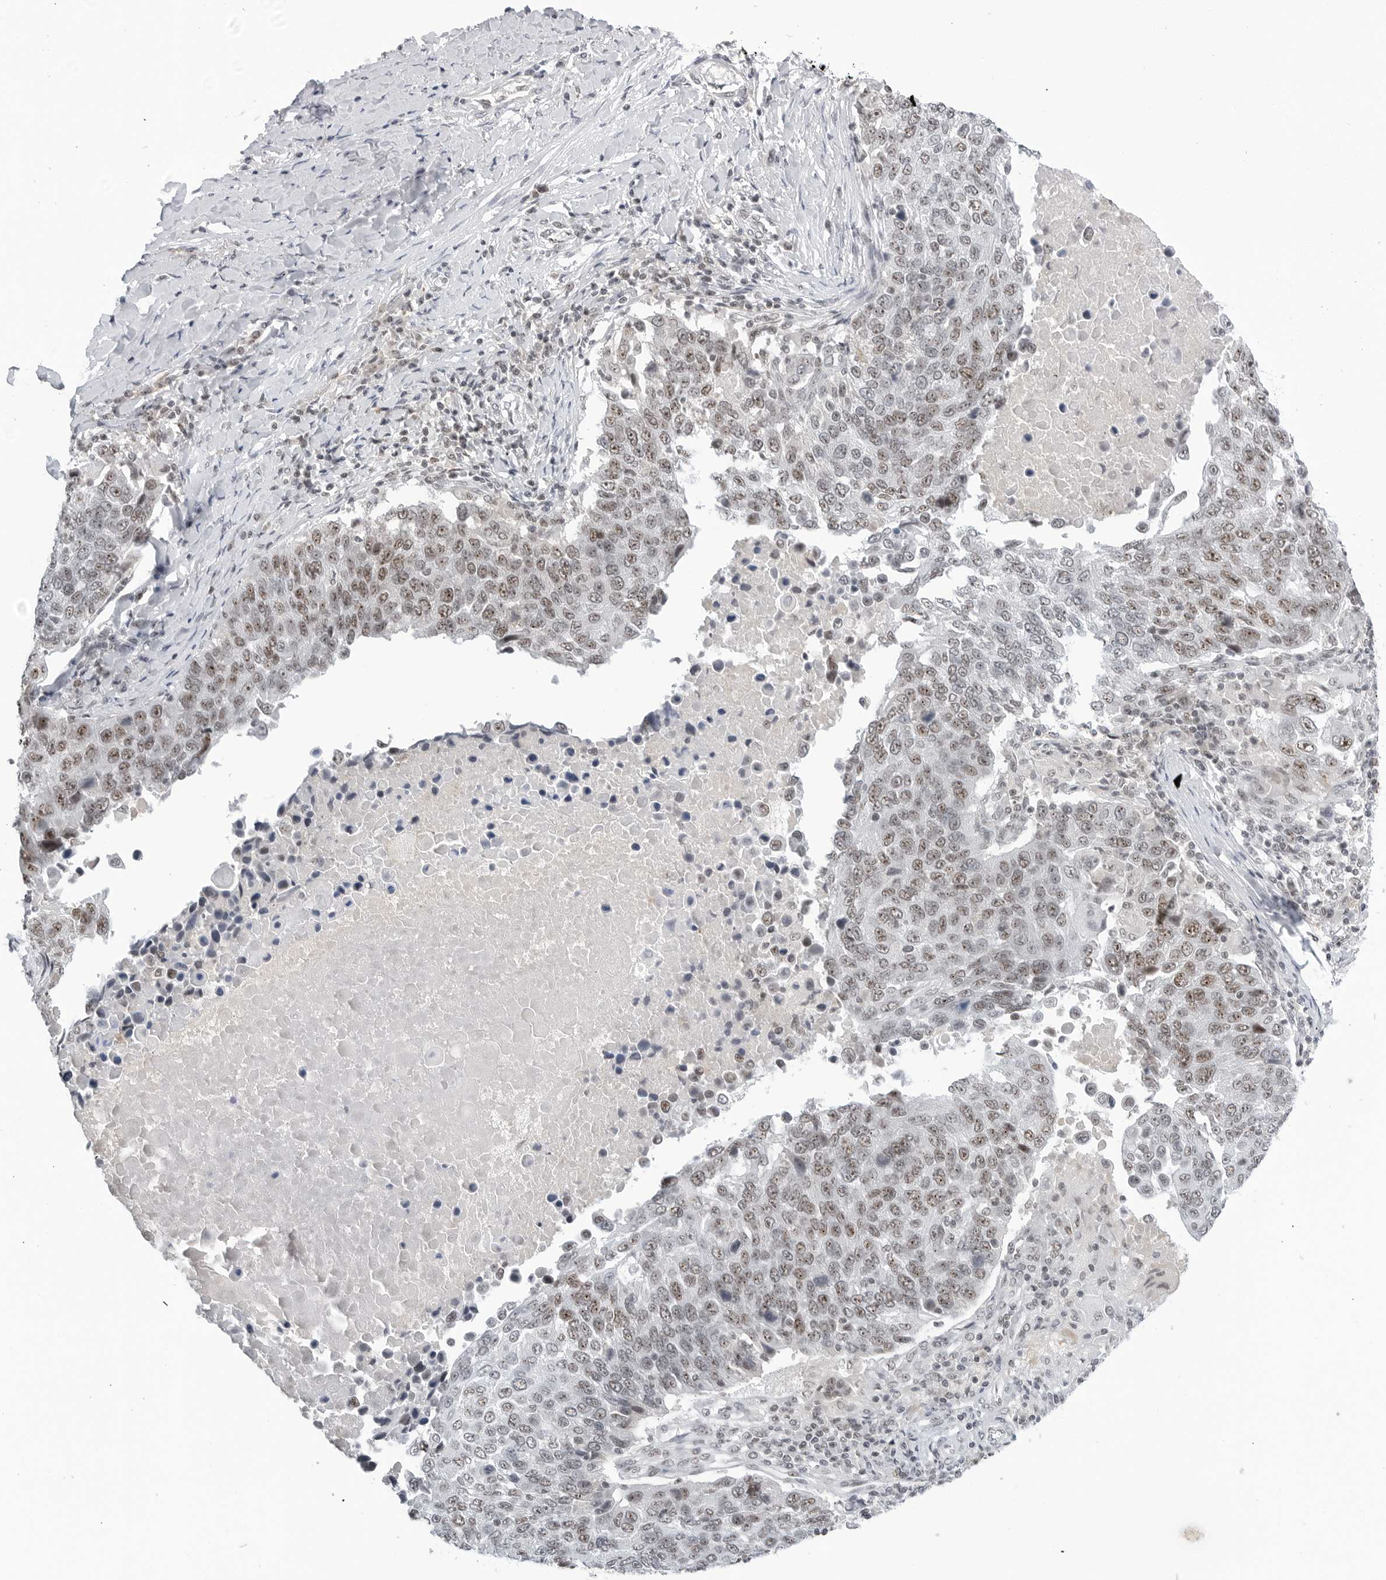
{"staining": {"intensity": "moderate", "quantity": "25%-75%", "location": "nuclear"}, "tissue": "lung cancer", "cell_type": "Tumor cells", "image_type": "cancer", "snomed": [{"axis": "morphology", "description": "Squamous cell carcinoma, NOS"}, {"axis": "topography", "description": "Lung"}], "caption": "Protein analysis of lung cancer (squamous cell carcinoma) tissue demonstrates moderate nuclear staining in about 25%-75% of tumor cells.", "gene": "WRAP53", "patient": {"sex": "male", "age": 66}}